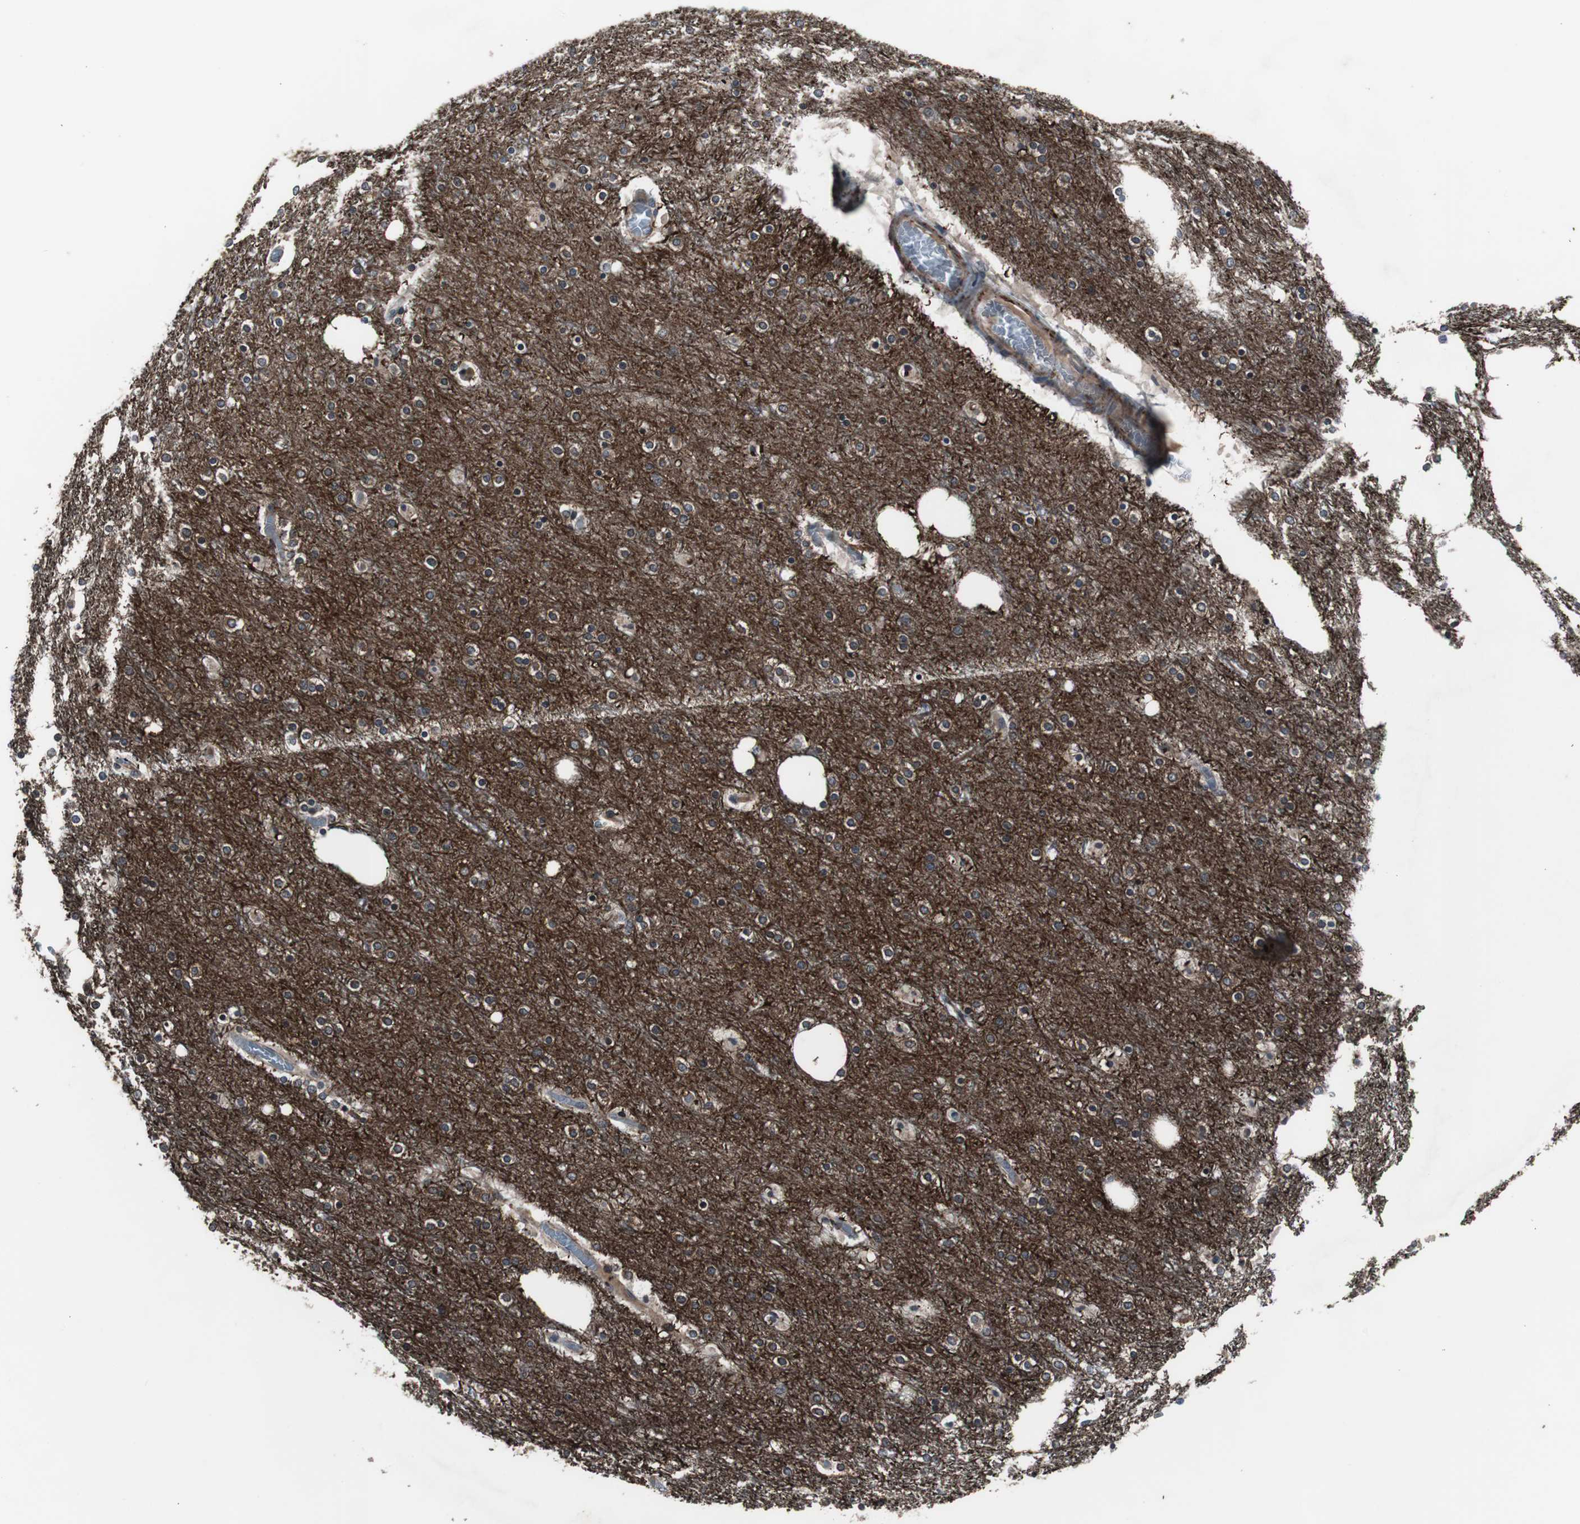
{"staining": {"intensity": "negative", "quantity": "none", "location": "none"}, "tissue": "cerebral cortex", "cell_type": "Endothelial cells", "image_type": "normal", "snomed": [{"axis": "morphology", "description": "Normal tissue, NOS"}, {"axis": "topography", "description": "Cerebral cortex"}], "caption": "Immunohistochemical staining of normal human cerebral cortex displays no significant staining in endothelial cells. (Brightfield microscopy of DAB (3,3'-diaminobenzidine) immunohistochemistry (IHC) at high magnification).", "gene": "CRADD", "patient": {"sex": "female", "age": 54}}